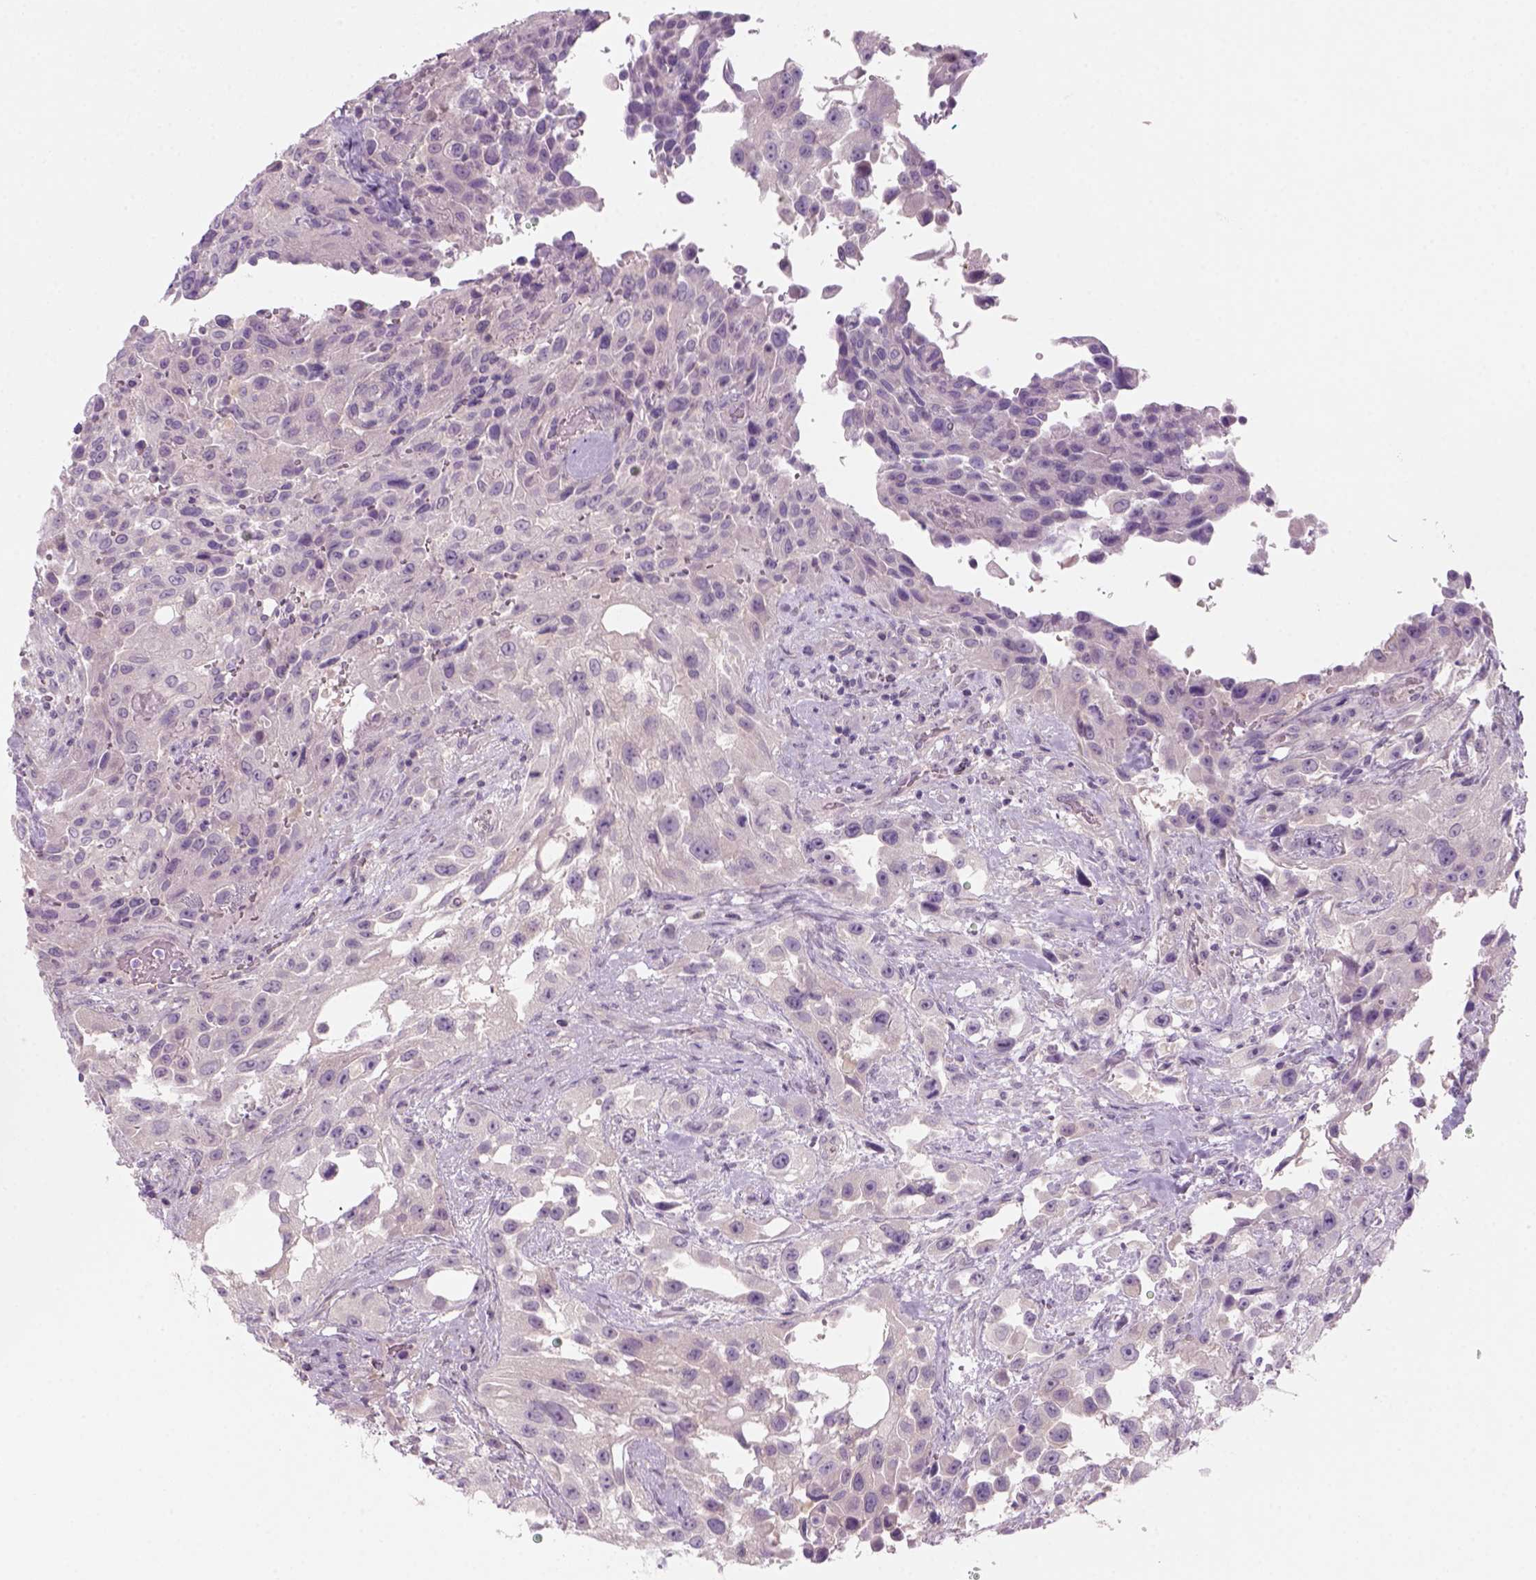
{"staining": {"intensity": "negative", "quantity": "none", "location": "none"}, "tissue": "urothelial cancer", "cell_type": "Tumor cells", "image_type": "cancer", "snomed": [{"axis": "morphology", "description": "Urothelial carcinoma, High grade"}, {"axis": "topography", "description": "Urinary bladder"}], "caption": "High power microscopy histopathology image of an immunohistochemistry (IHC) photomicrograph of urothelial cancer, revealing no significant staining in tumor cells.", "gene": "KRT25", "patient": {"sex": "male", "age": 79}}